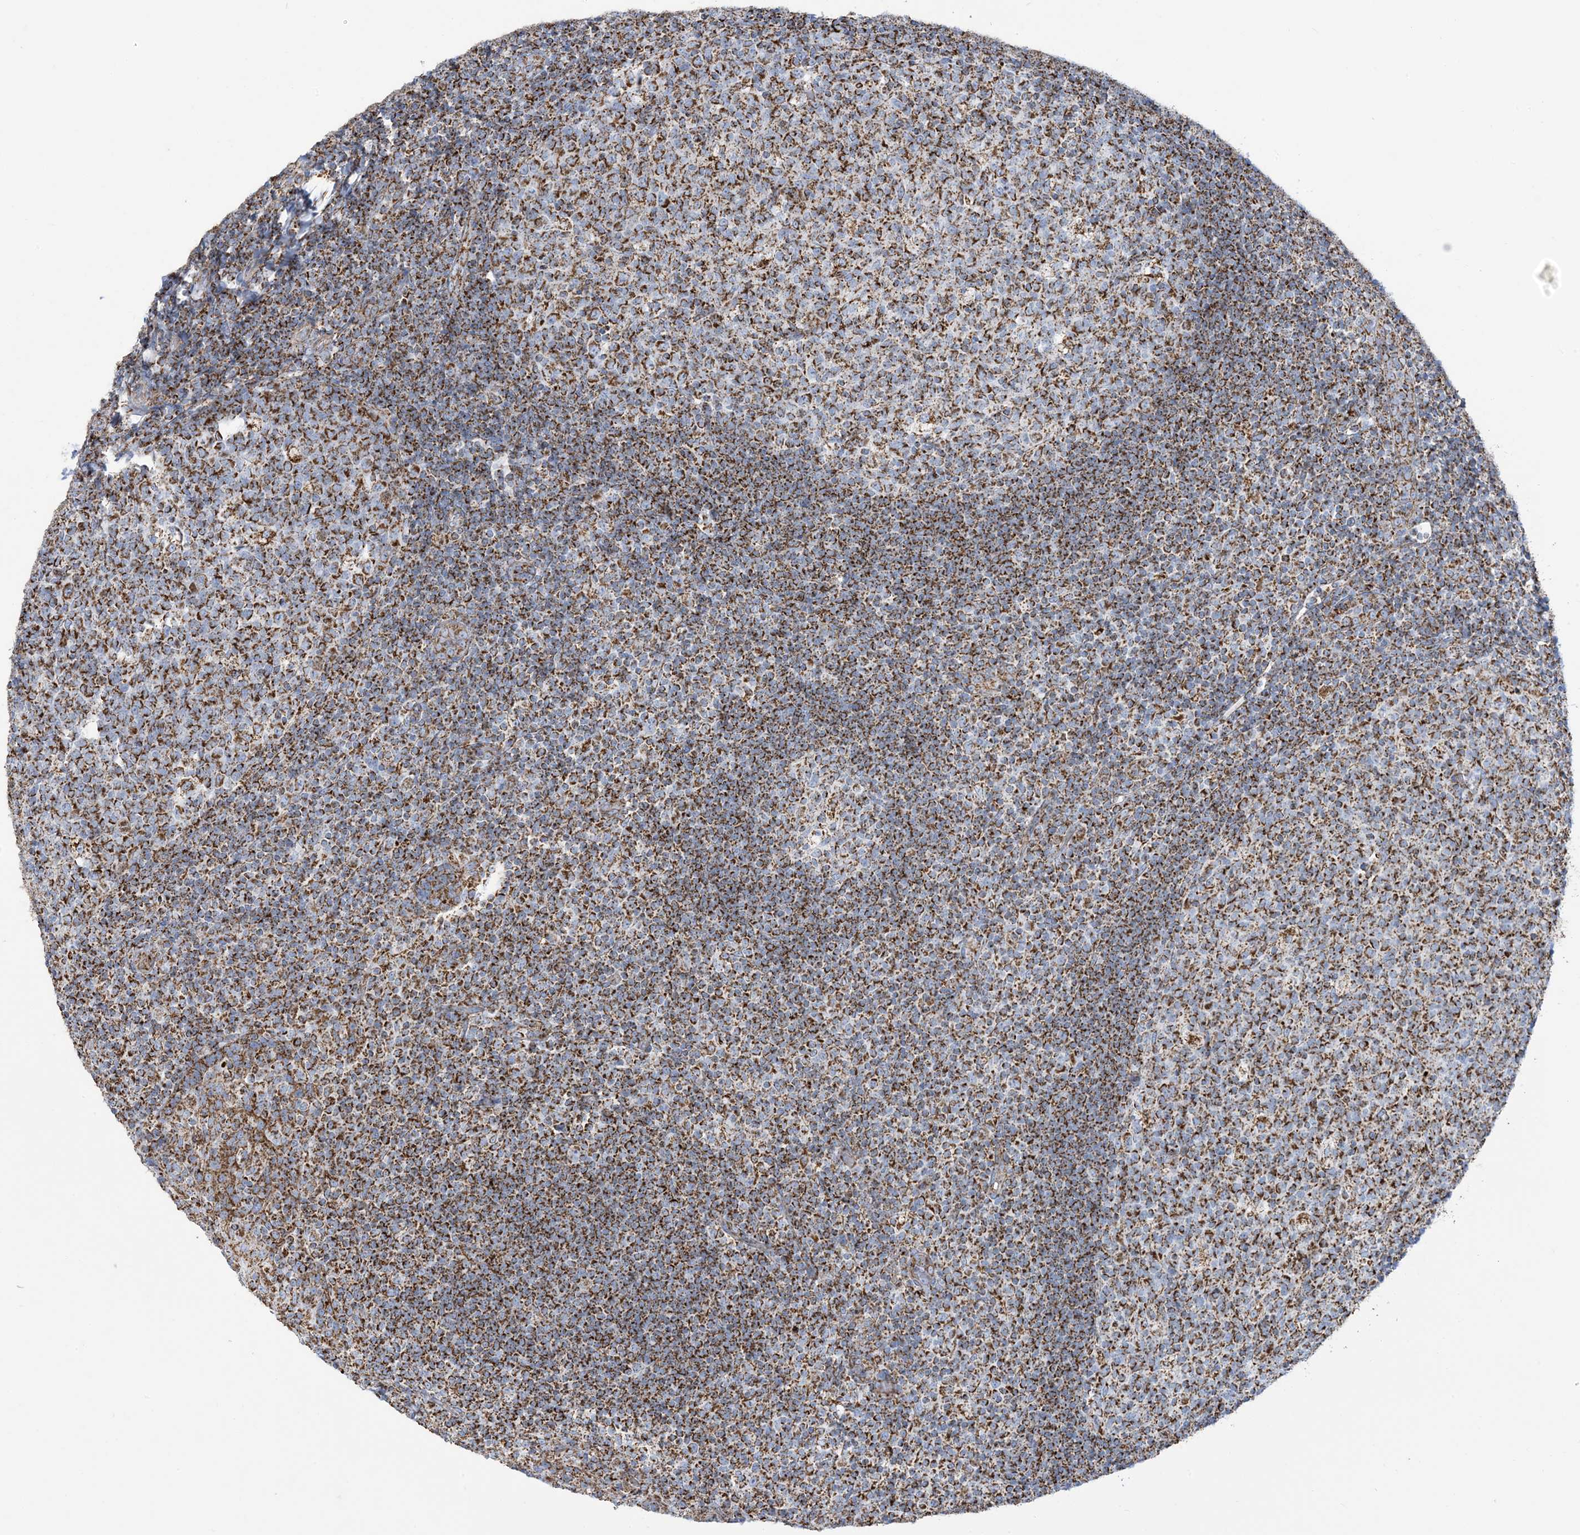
{"staining": {"intensity": "strong", "quantity": ">75%", "location": "cytoplasmic/membranous"}, "tissue": "tonsil", "cell_type": "Germinal center cells", "image_type": "normal", "snomed": [{"axis": "morphology", "description": "Normal tissue, NOS"}, {"axis": "topography", "description": "Tonsil"}], "caption": "Protein staining by immunohistochemistry (IHC) exhibits strong cytoplasmic/membranous staining in approximately >75% of germinal center cells in benign tonsil.", "gene": "SAMM50", "patient": {"sex": "female", "age": 19}}